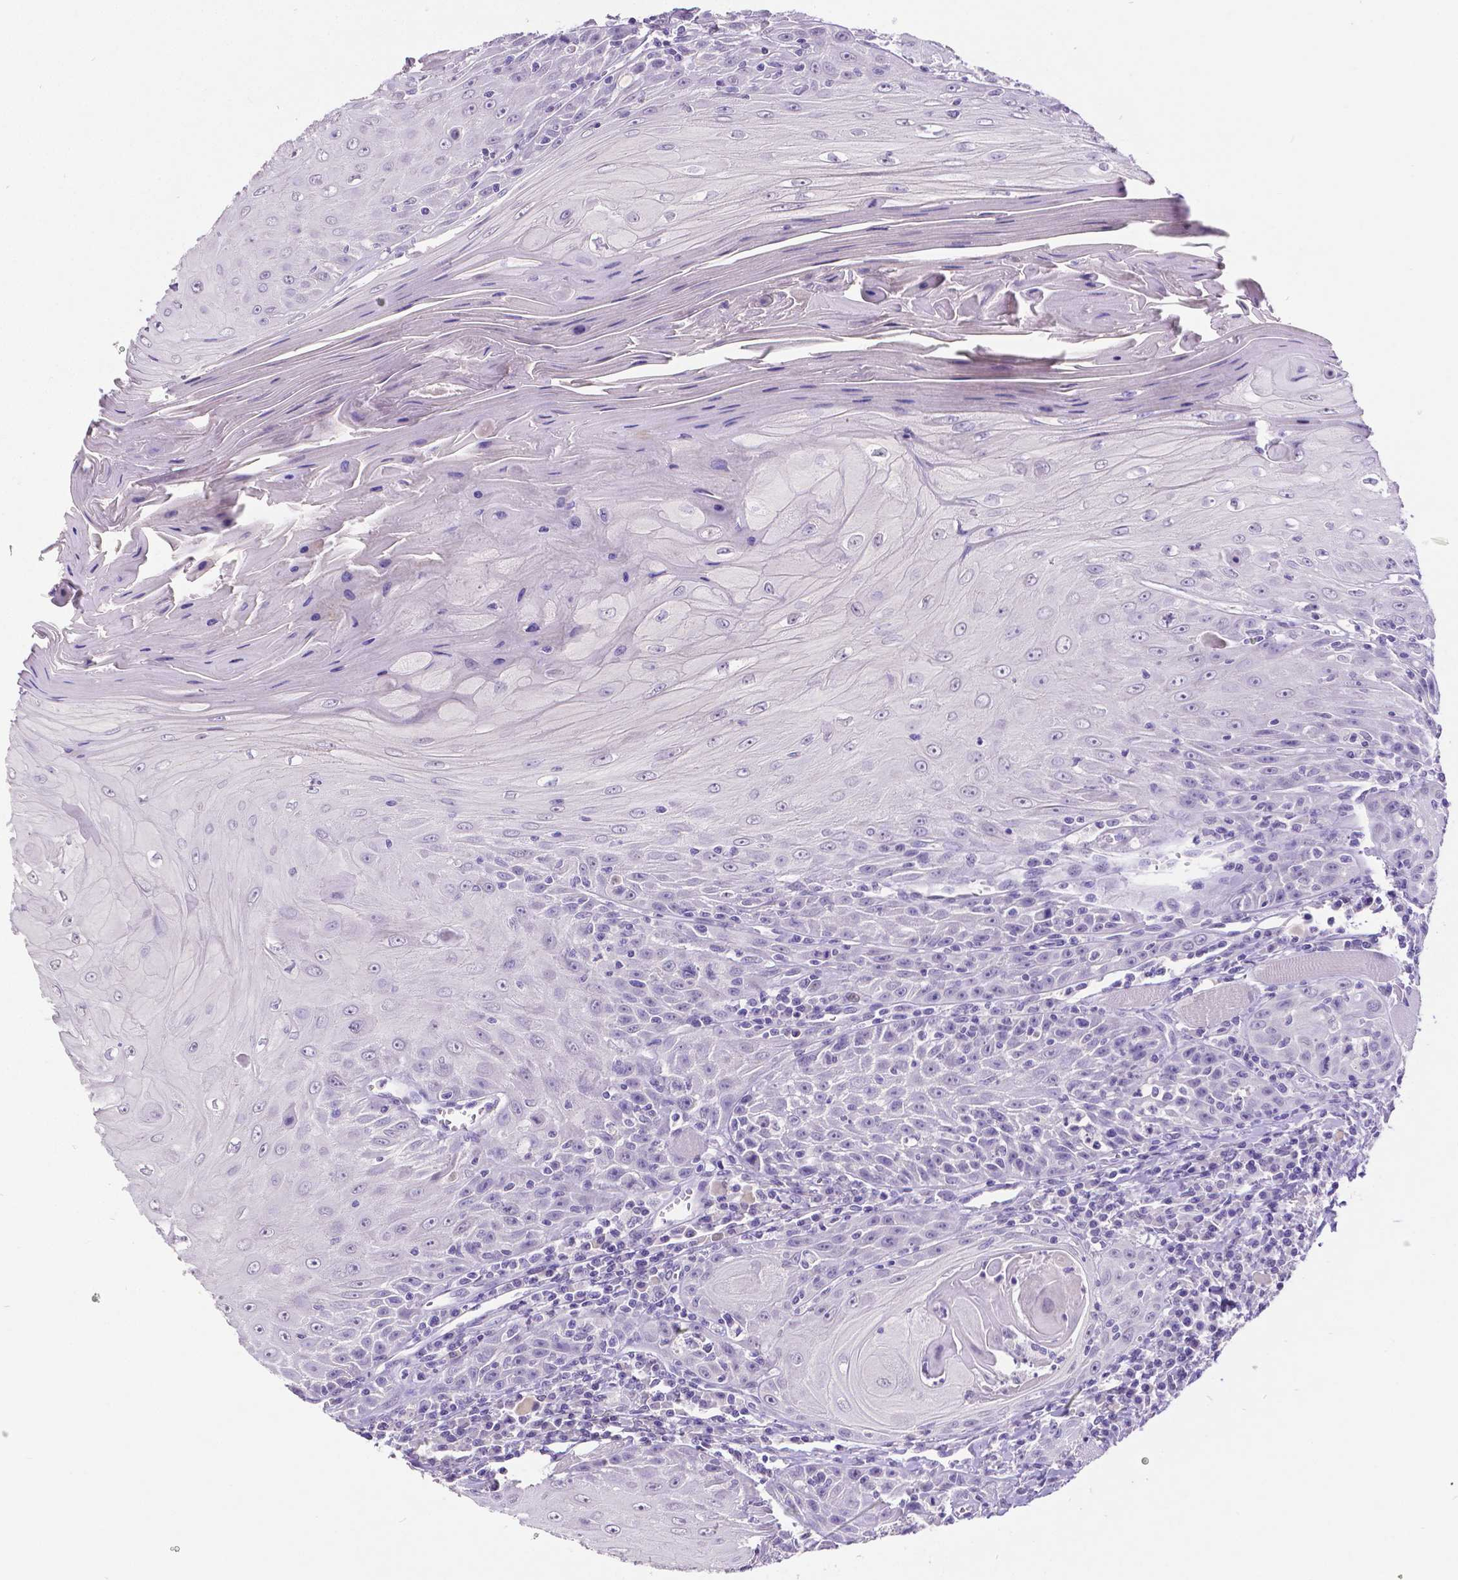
{"staining": {"intensity": "negative", "quantity": "none", "location": "none"}, "tissue": "head and neck cancer", "cell_type": "Tumor cells", "image_type": "cancer", "snomed": [{"axis": "morphology", "description": "Squamous cell carcinoma, NOS"}, {"axis": "topography", "description": "Head-Neck"}], "caption": "Histopathology image shows no significant protein positivity in tumor cells of head and neck squamous cell carcinoma.", "gene": "SATB2", "patient": {"sex": "male", "age": 52}}